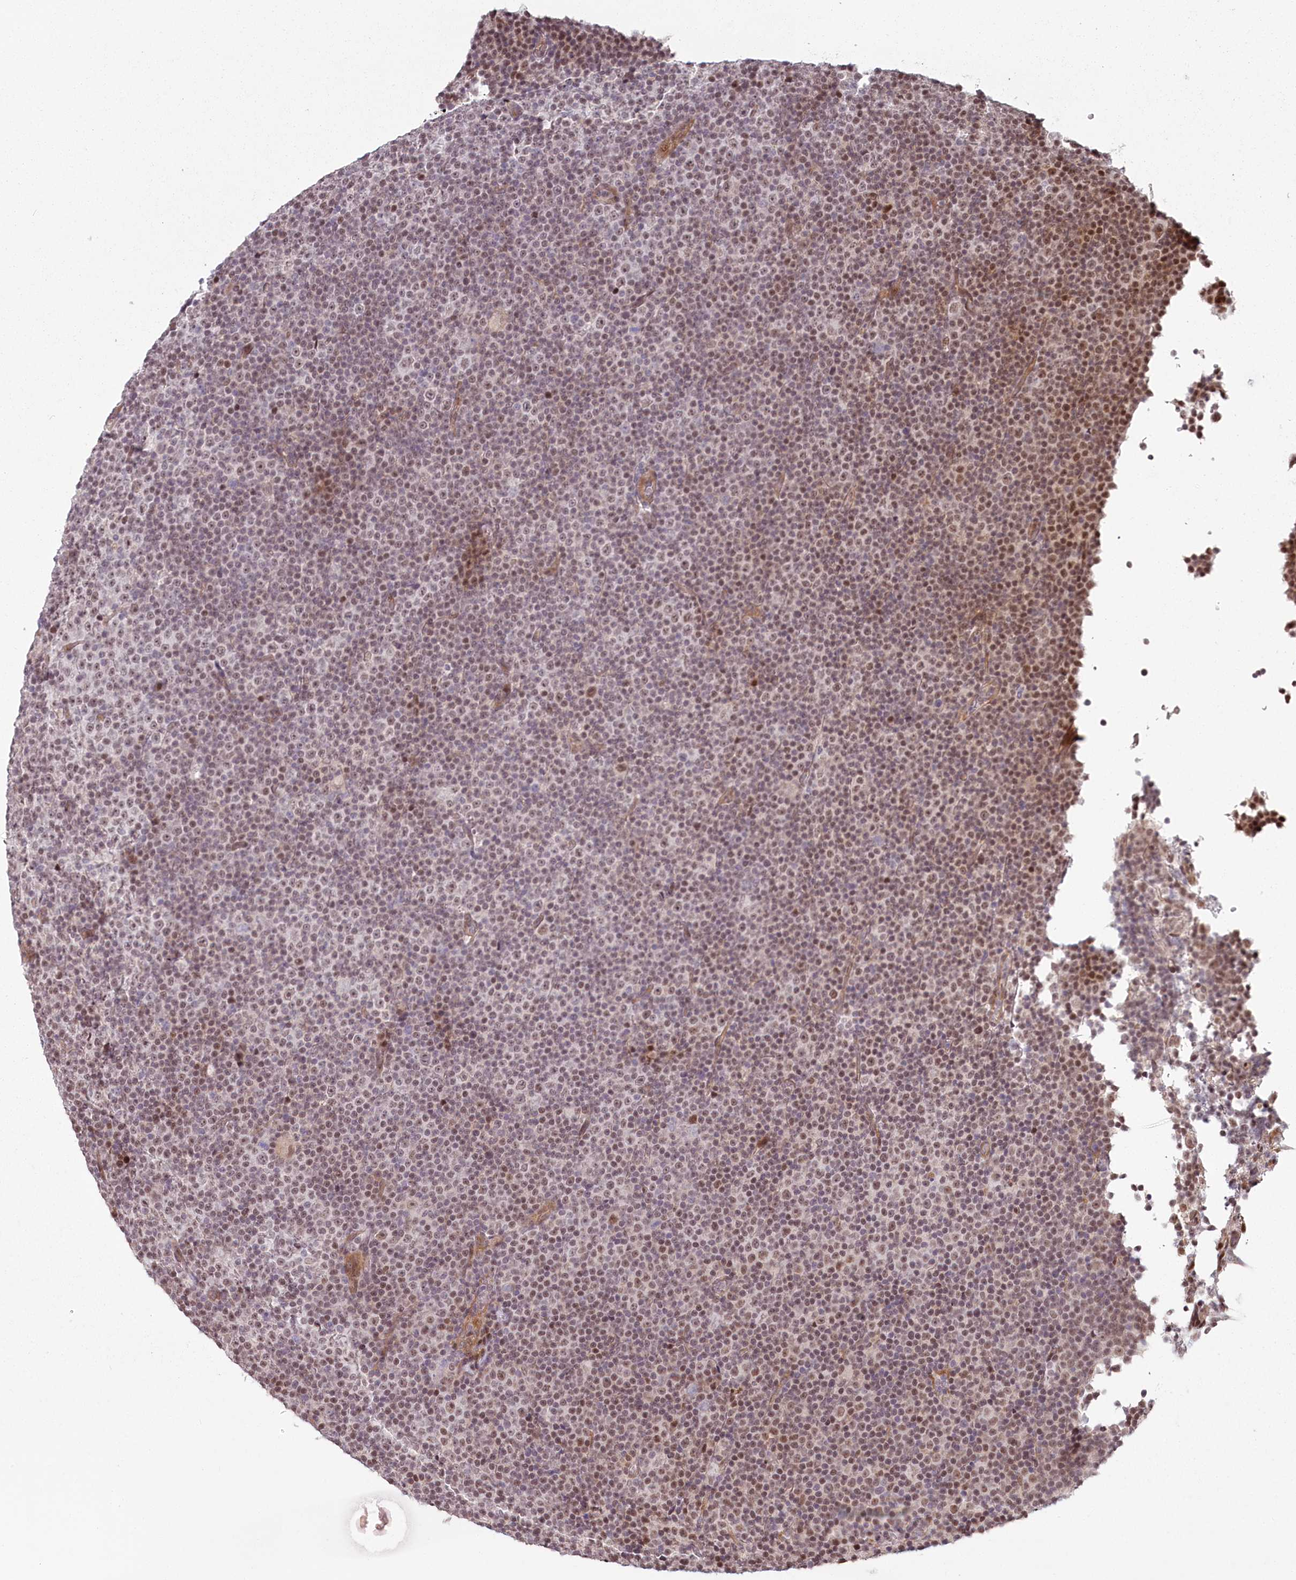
{"staining": {"intensity": "moderate", "quantity": "25%-75%", "location": "nuclear"}, "tissue": "lymphoma", "cell_type": "Tumor cells", "image_type": "cancer", "snomed": [{"axis": "morphology", "description": "Malignant lymphoma, non-Hodgkin's type, Low grade"}, {"axis": "topography", "description": "Lymph node"}], "caption": "Immunohistochemical staining of human malignant lymphoma, non-Hodgkin's type (low-grade) displays medium levels of moderate nuclear staining in about 25%-75% of tumor cells.", "gene": "FAM204A", "patient": {"sex": "female", "age": 67}}